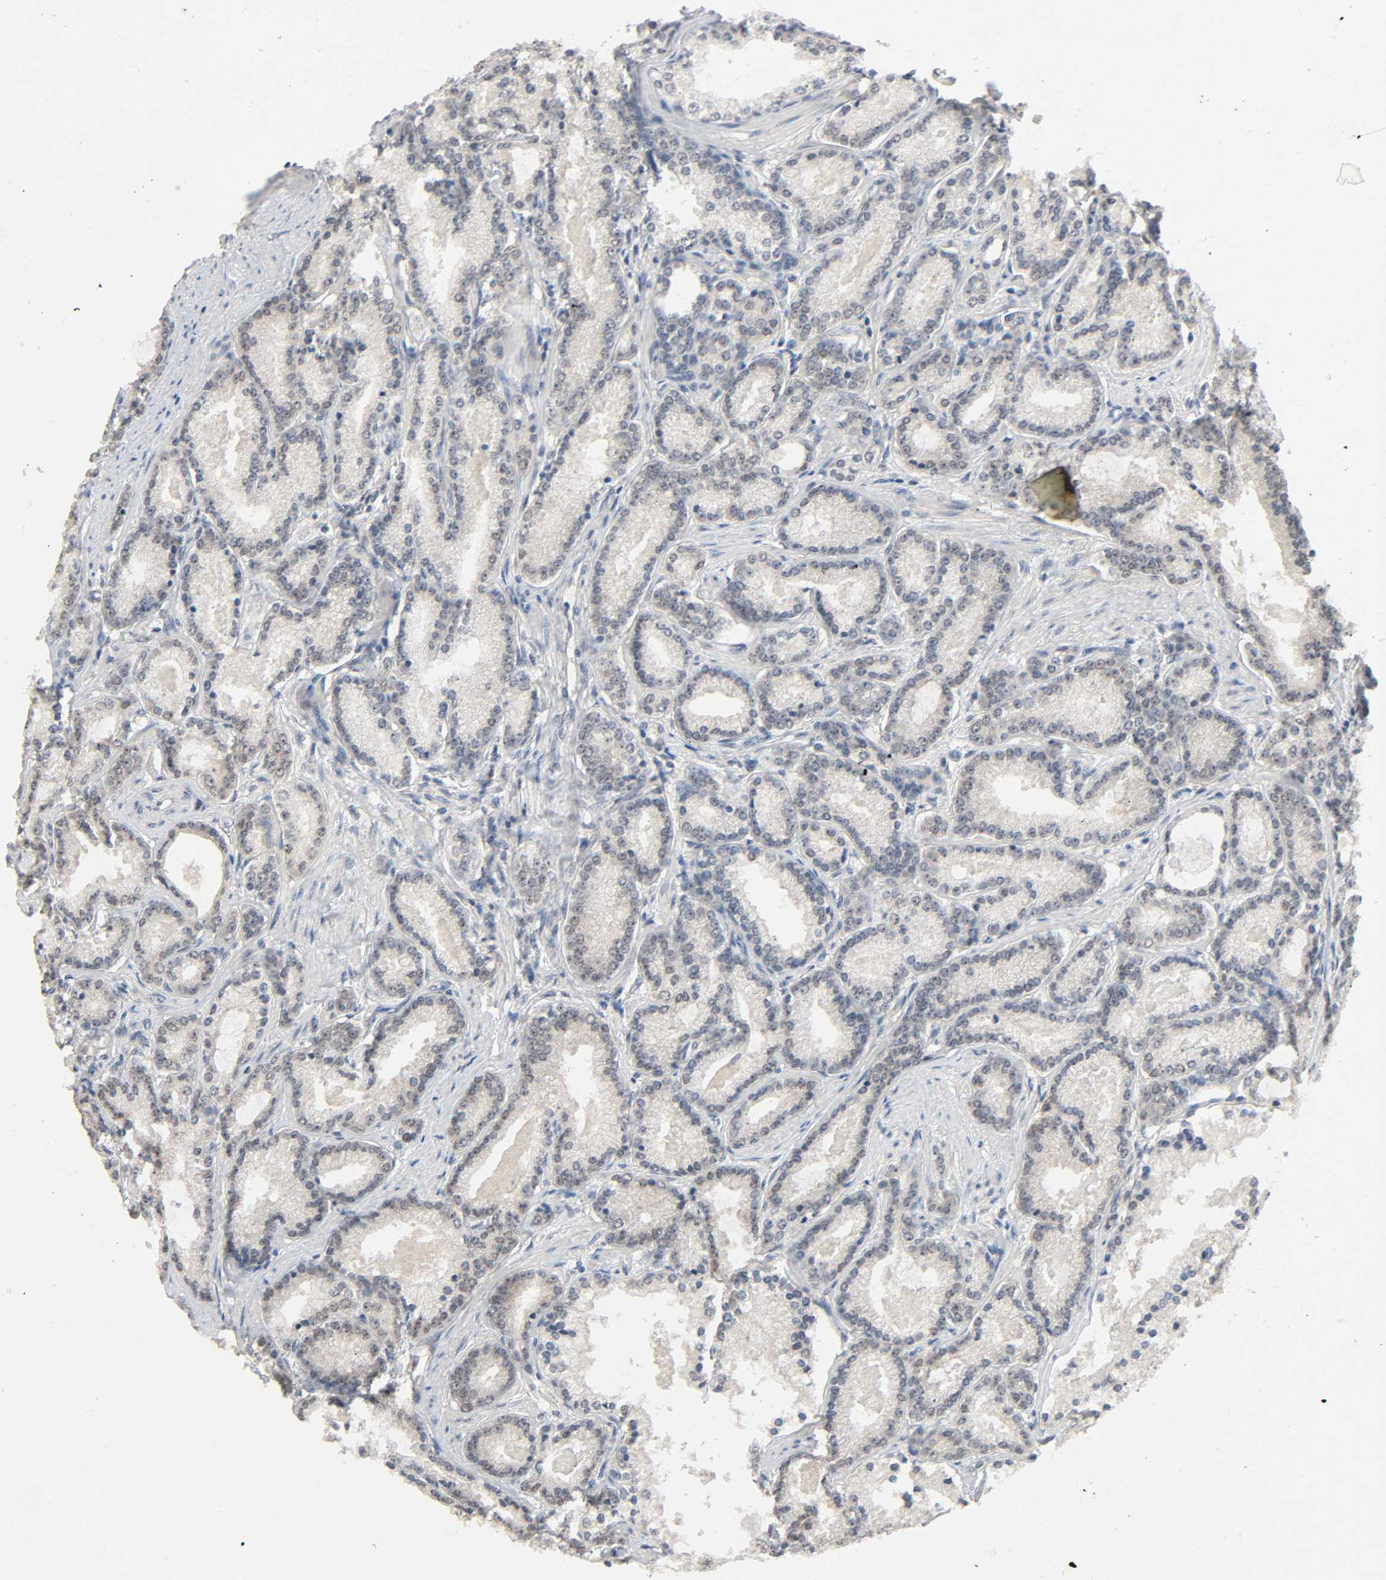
{"staining": {"intensity": "weak", "quantity": "<25%", "location": "nuclear"}, "tissue": "prostate cancer", "cell_type": "Tumor cells", "image_type": "cancer", "snomed": [{"axis": "morphology", "description": "Adenocarcinoma, Low grade"}, {"axis": "topography", "description": "Prostate"}], "caption": "High power microscopy histopathology image of an IHC image of prostate cancer, revealing no significant expression in tumor cells.", "gene": "MAPKAPK5", "patient": {"sex": "male", "age": 71}}